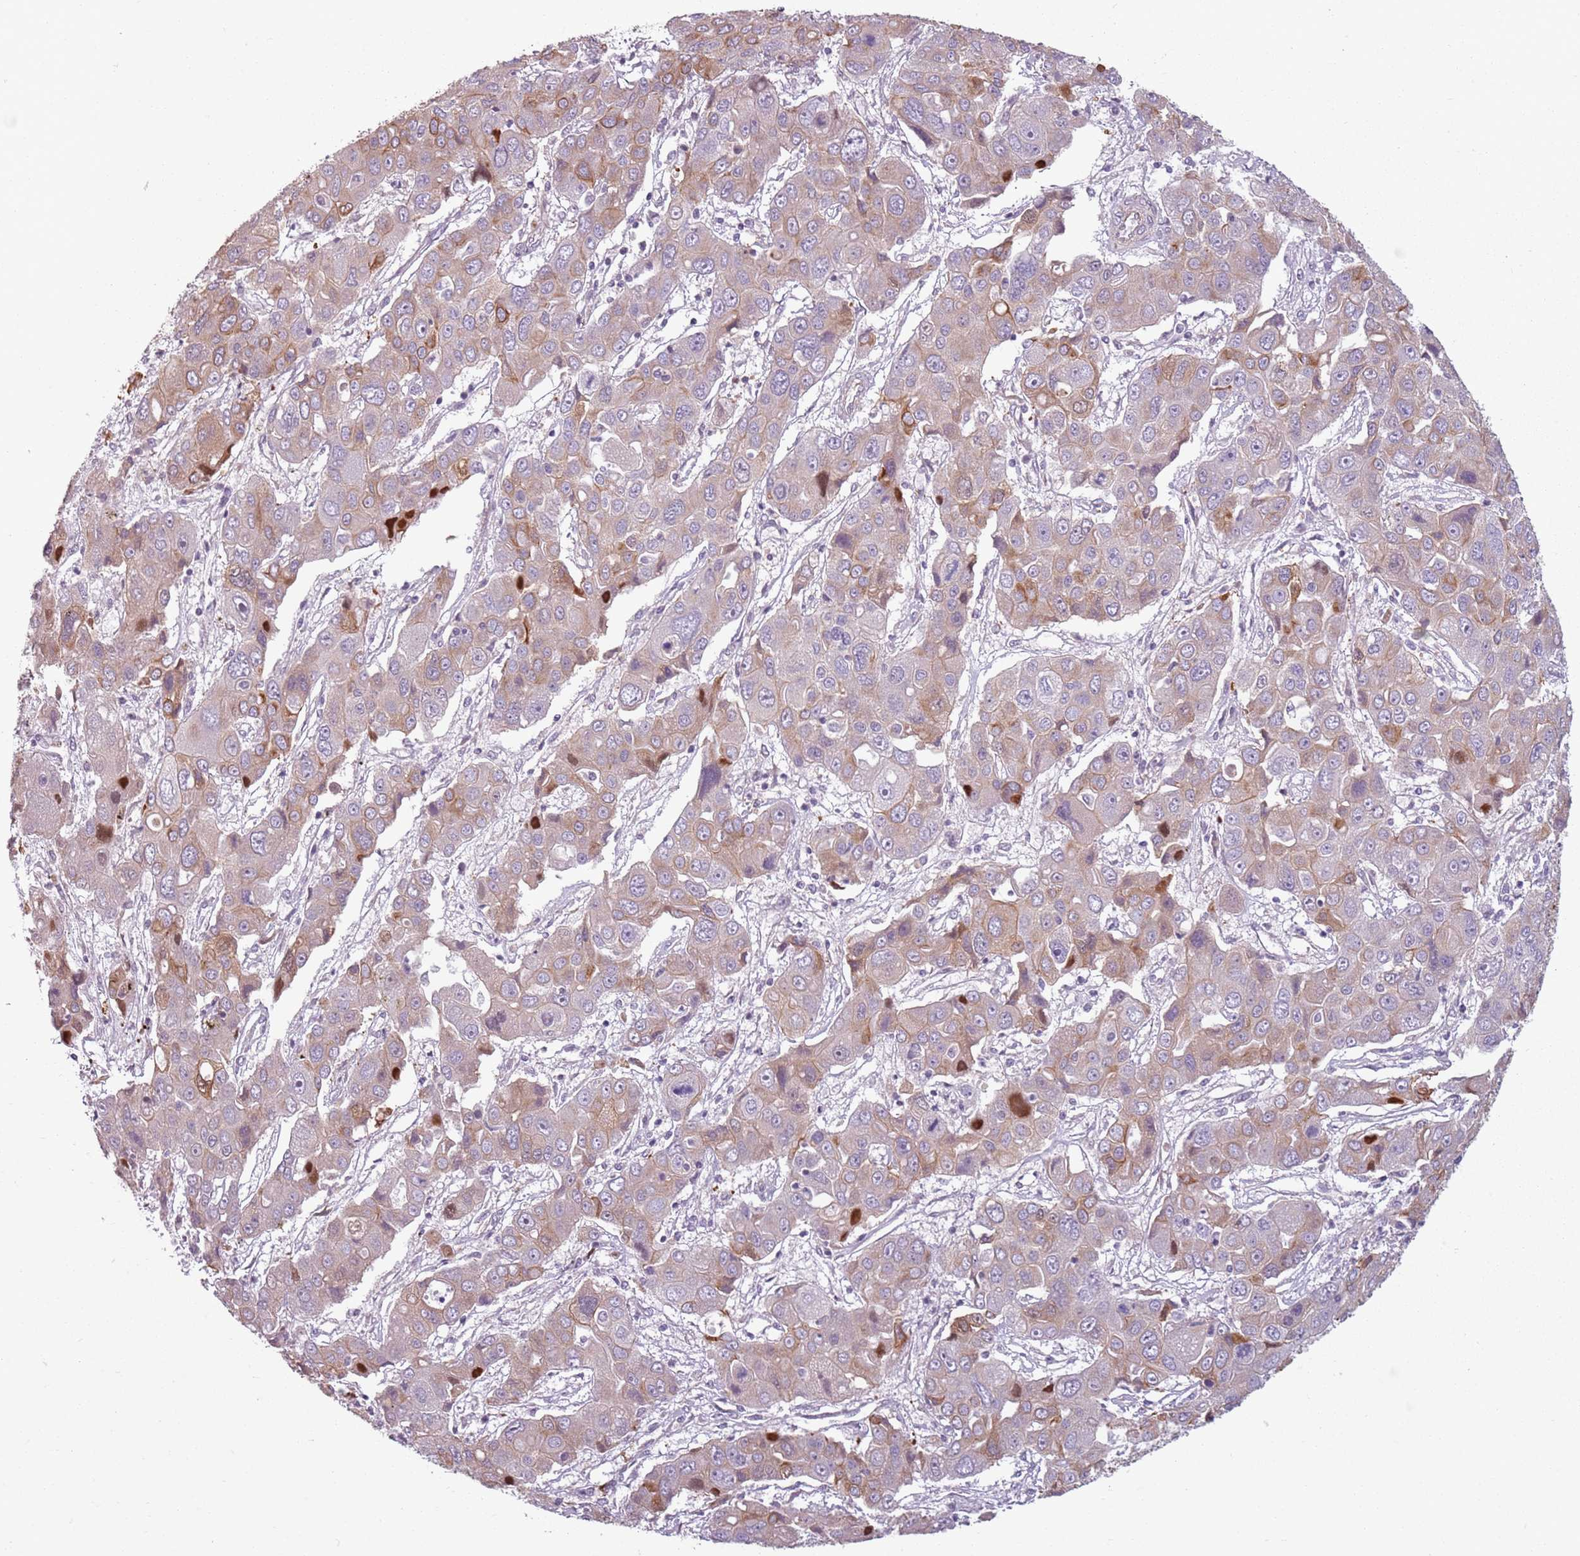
{"staining": {"intensity": "moderate", "quantity": "<25%", "location": "cytoplasmic/membranous"}, "tissue": "liver cancer", "cell_type": "Tumor cells", "image_type": "cancer", "snomed": [{"axis": "morphology", "description": "Cholangiocarcinoma"}, {"axis": "topography", "description": "Liver"}], "caption": "Immunohistochemistry micrograph of neoplastic tissue: liver cholangiocarcinoma stained using immunohistochemistry (IHC) shows low levels of moderate protein expression localized specifically in the cytoplasmic/membranous of tumor cells, appearing as a cytoplasmic/membranous brown color.", "gene": "TLCD2", "patient": {"sex": "male", "age": 67}}